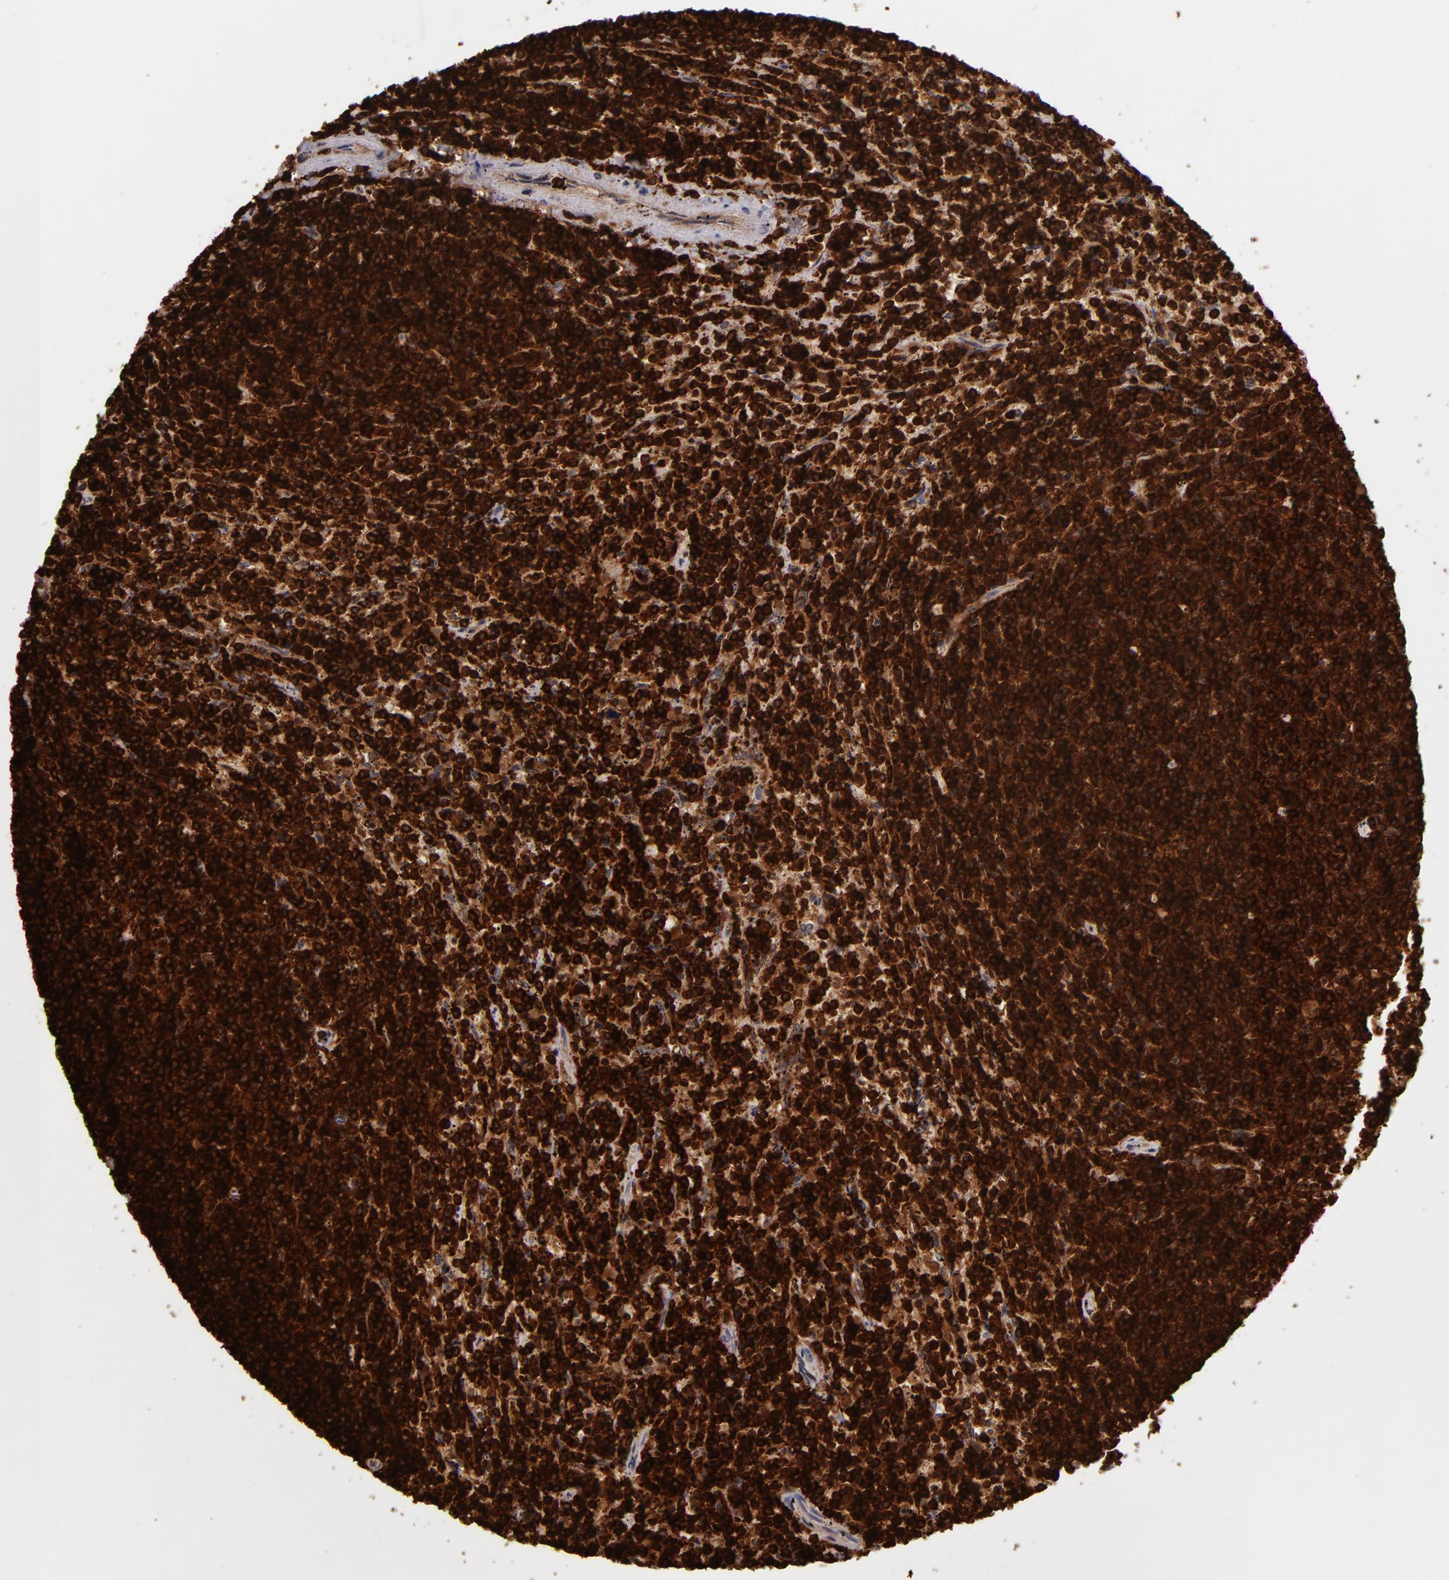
{"staining": {"intensity": "strong", "quantity": ">75%", "location": "cytoplasmic/membranous"}, "tissue": "lymphoma", "cell_type": "Tumor cells", "image_type": "cancer", "snomed": [{"axis": "morphology", "description": "Malignant lymphoma, non-Hodgkin's type, Low grade"}, {"axis": "topography", "description": "Spleen"}], "caption": "This histopathology image reveals immunohistochemistry (IHC) staining of lymphoma, with high strong cytoplasmic/membranous positivity in approximately >75% of tumor cells.", "gene": "WAS", "patient": {"sex": "female", "age": 50}}